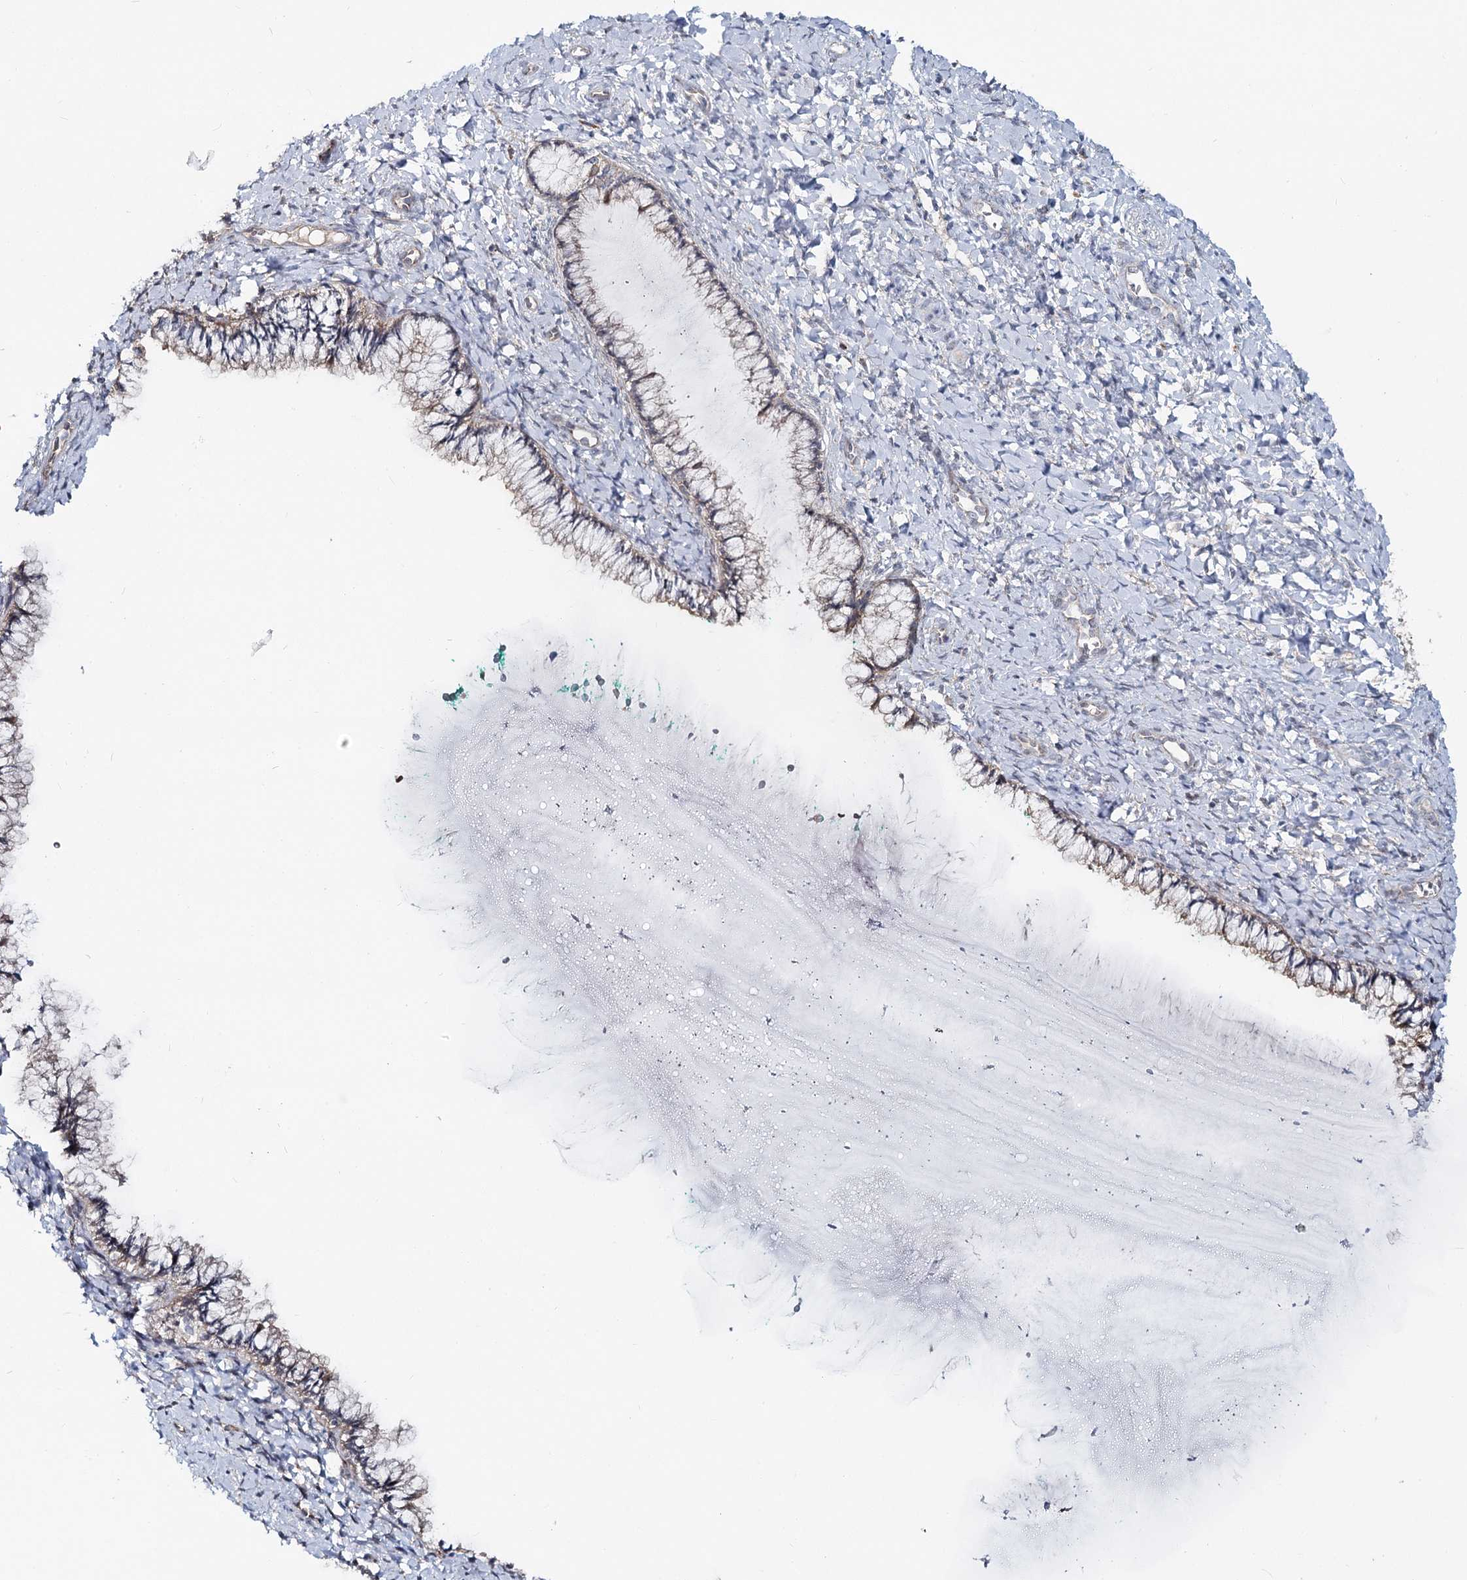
{"staining": {"intensity": "weak", "quantity": "25%-75%", "location": "cytoplasmic/membranous"}, "tissue": "cervix", "cell_type": "Glandular cells", "image_type": "normal", "snomed": [{"axis": "morphology", "description": "Normal tissue, NOS"}, {"axis": "morphology", "description": "Adenocarcinoma, NOS"}, {"axis": "topography", "description": "Cervix"}], "caption": "Protein staining shows weak cytoplasmic/membranous positivity in approximately 25%-75% of glandular cells in normal cervix.", "gene": "CIB4", "patient": {"sex": "female", "age": 29}}